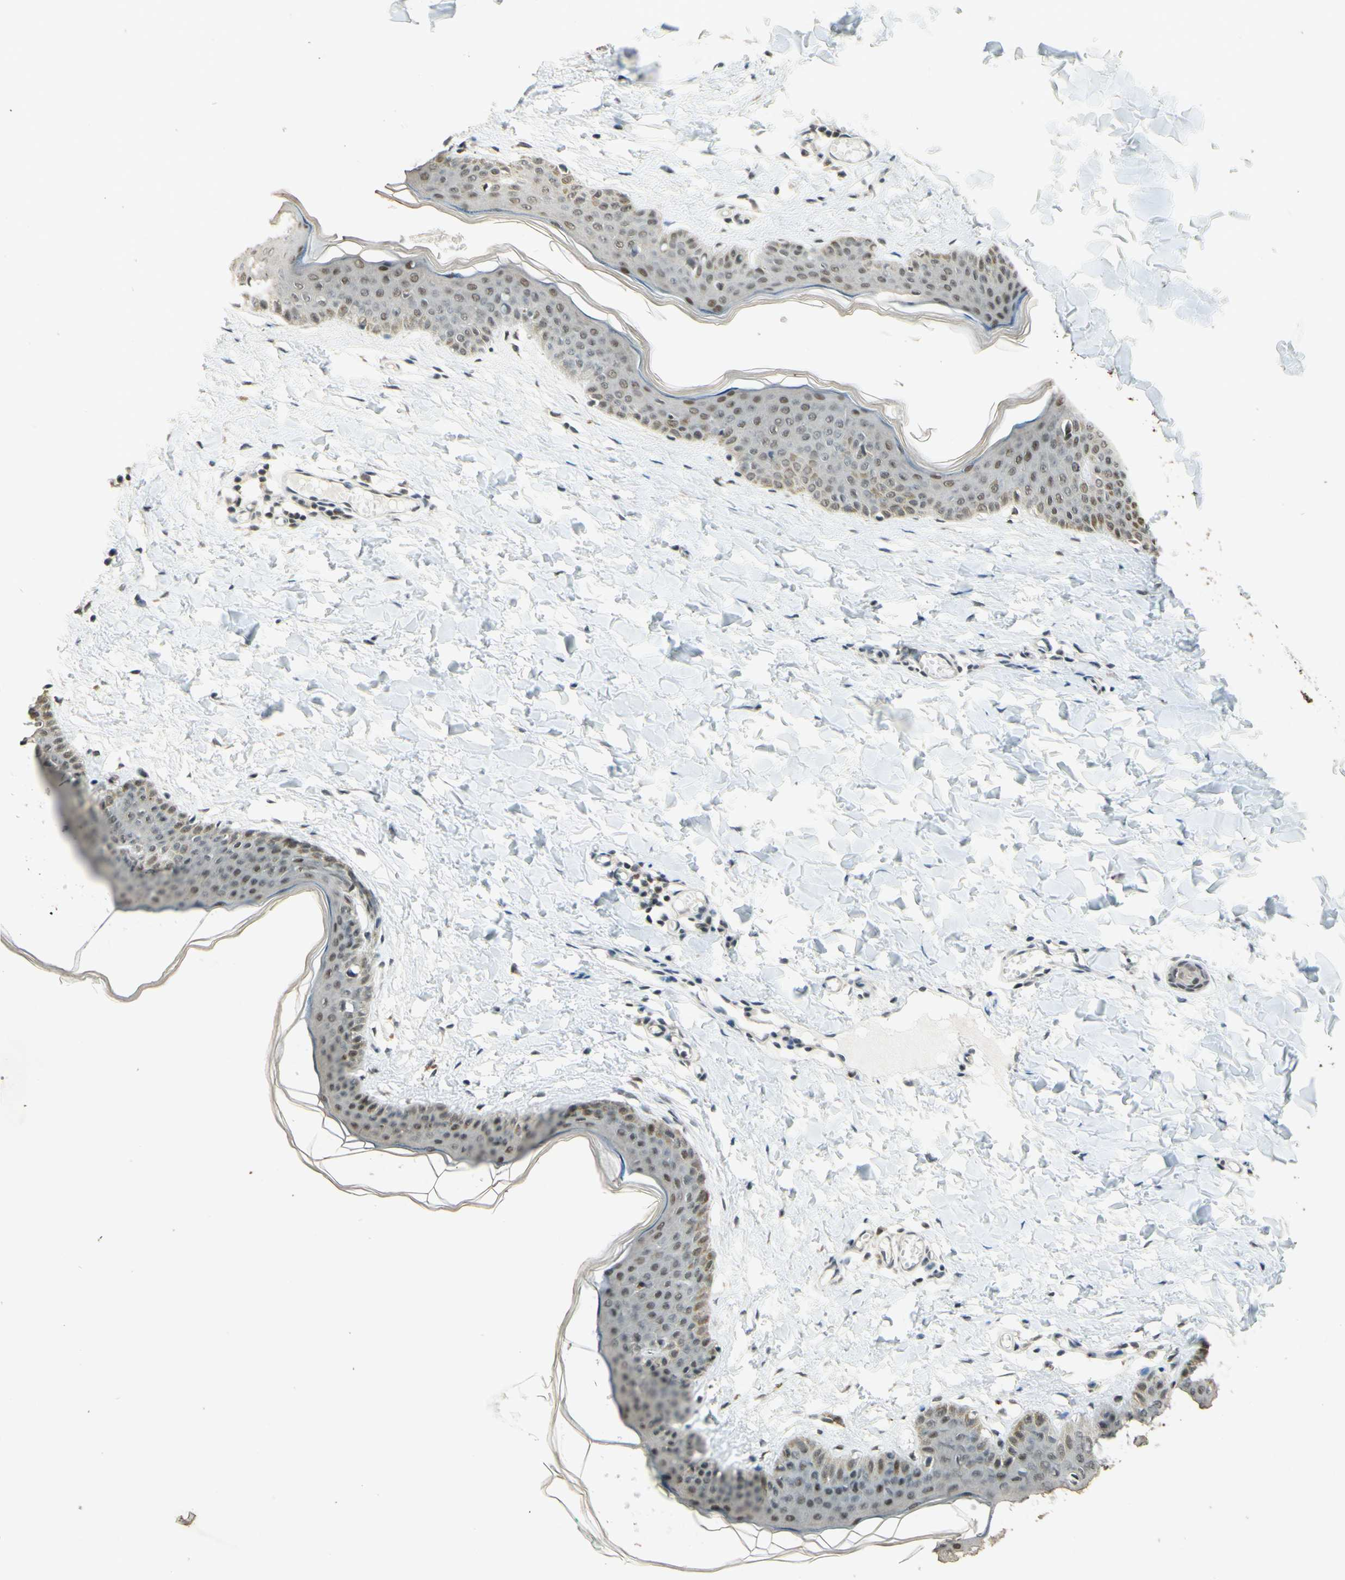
{"staining": {"intensity": "weak", "quantity": ">75%", "location": "nuclear"}, "tissue": "skin", "cell_type": "Fibroblasts", "image_type": "normal", "snomed": [{"axis": "morphology", "description": "Normal tissue, NOS"}, {"axis": "topography", "description": "Skin"}], "caption": "A photomicrograph of human skin stained for a protein reveals weak nuclear brown staining in fibroblasts.", "gene": "SMARCB1", "patient": {"sex": "female", "age": 17}}